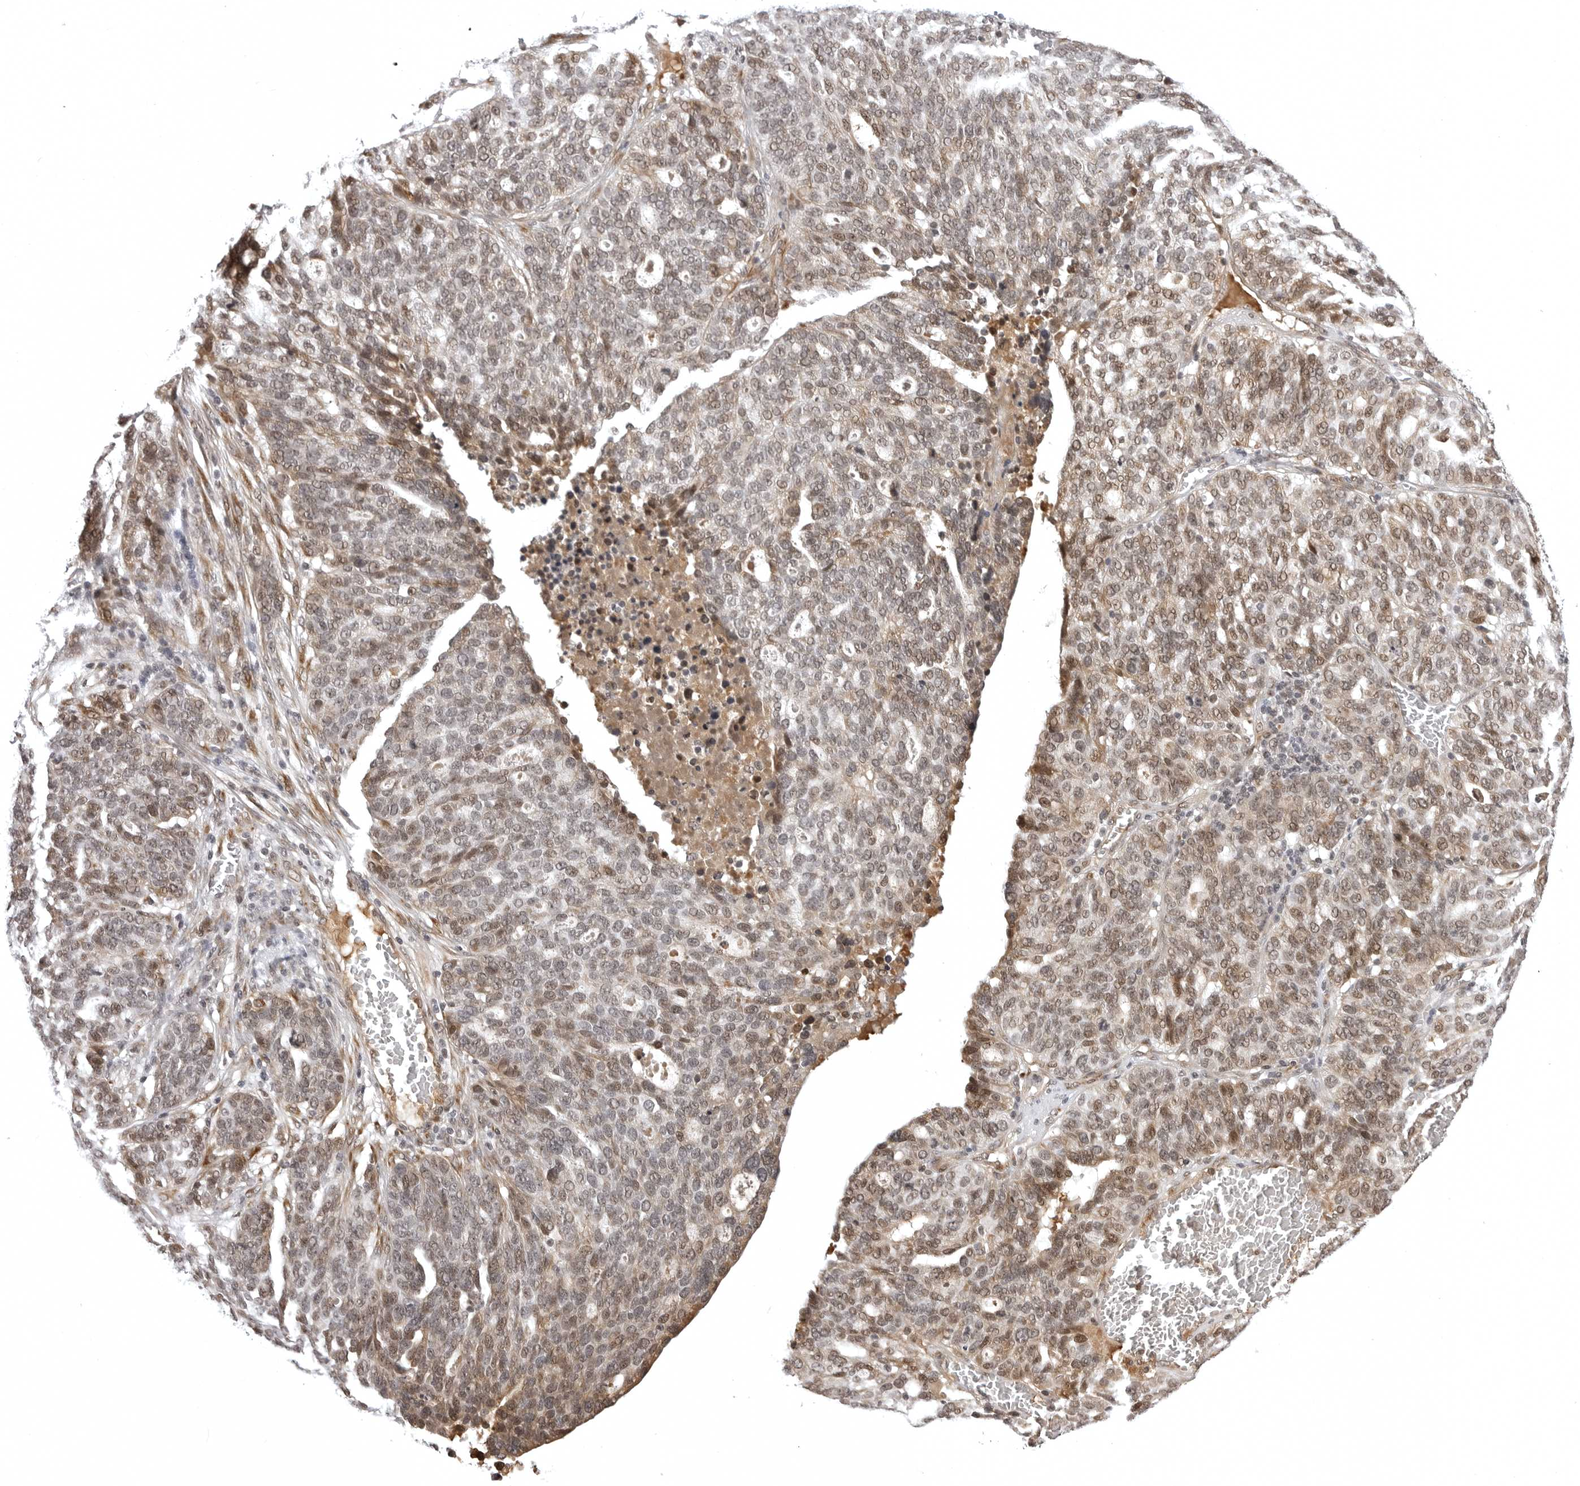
{"staining": {"intensity": "moderate", "quantity": "25%-75%", "location": "nuclear"}, "tissue": "ovarian cancer", "cell_type": "Tumor cells", "image_type": "cancer", "snomed": [{"axis": "morphology", "description": "Cystadenocarcinoma, serous, NOS"}, {"axis": "topography", "description": "Ovary"}], "caption": "Serous cystadenocarcinoma (ovarian) was stained to show a protein in brown. There is medium levels of moderate nuclear positivity in approximately 25%-75% of tumor cells.", "gene": "PHF3", "patient": {"sex": "female", "age": 59}}